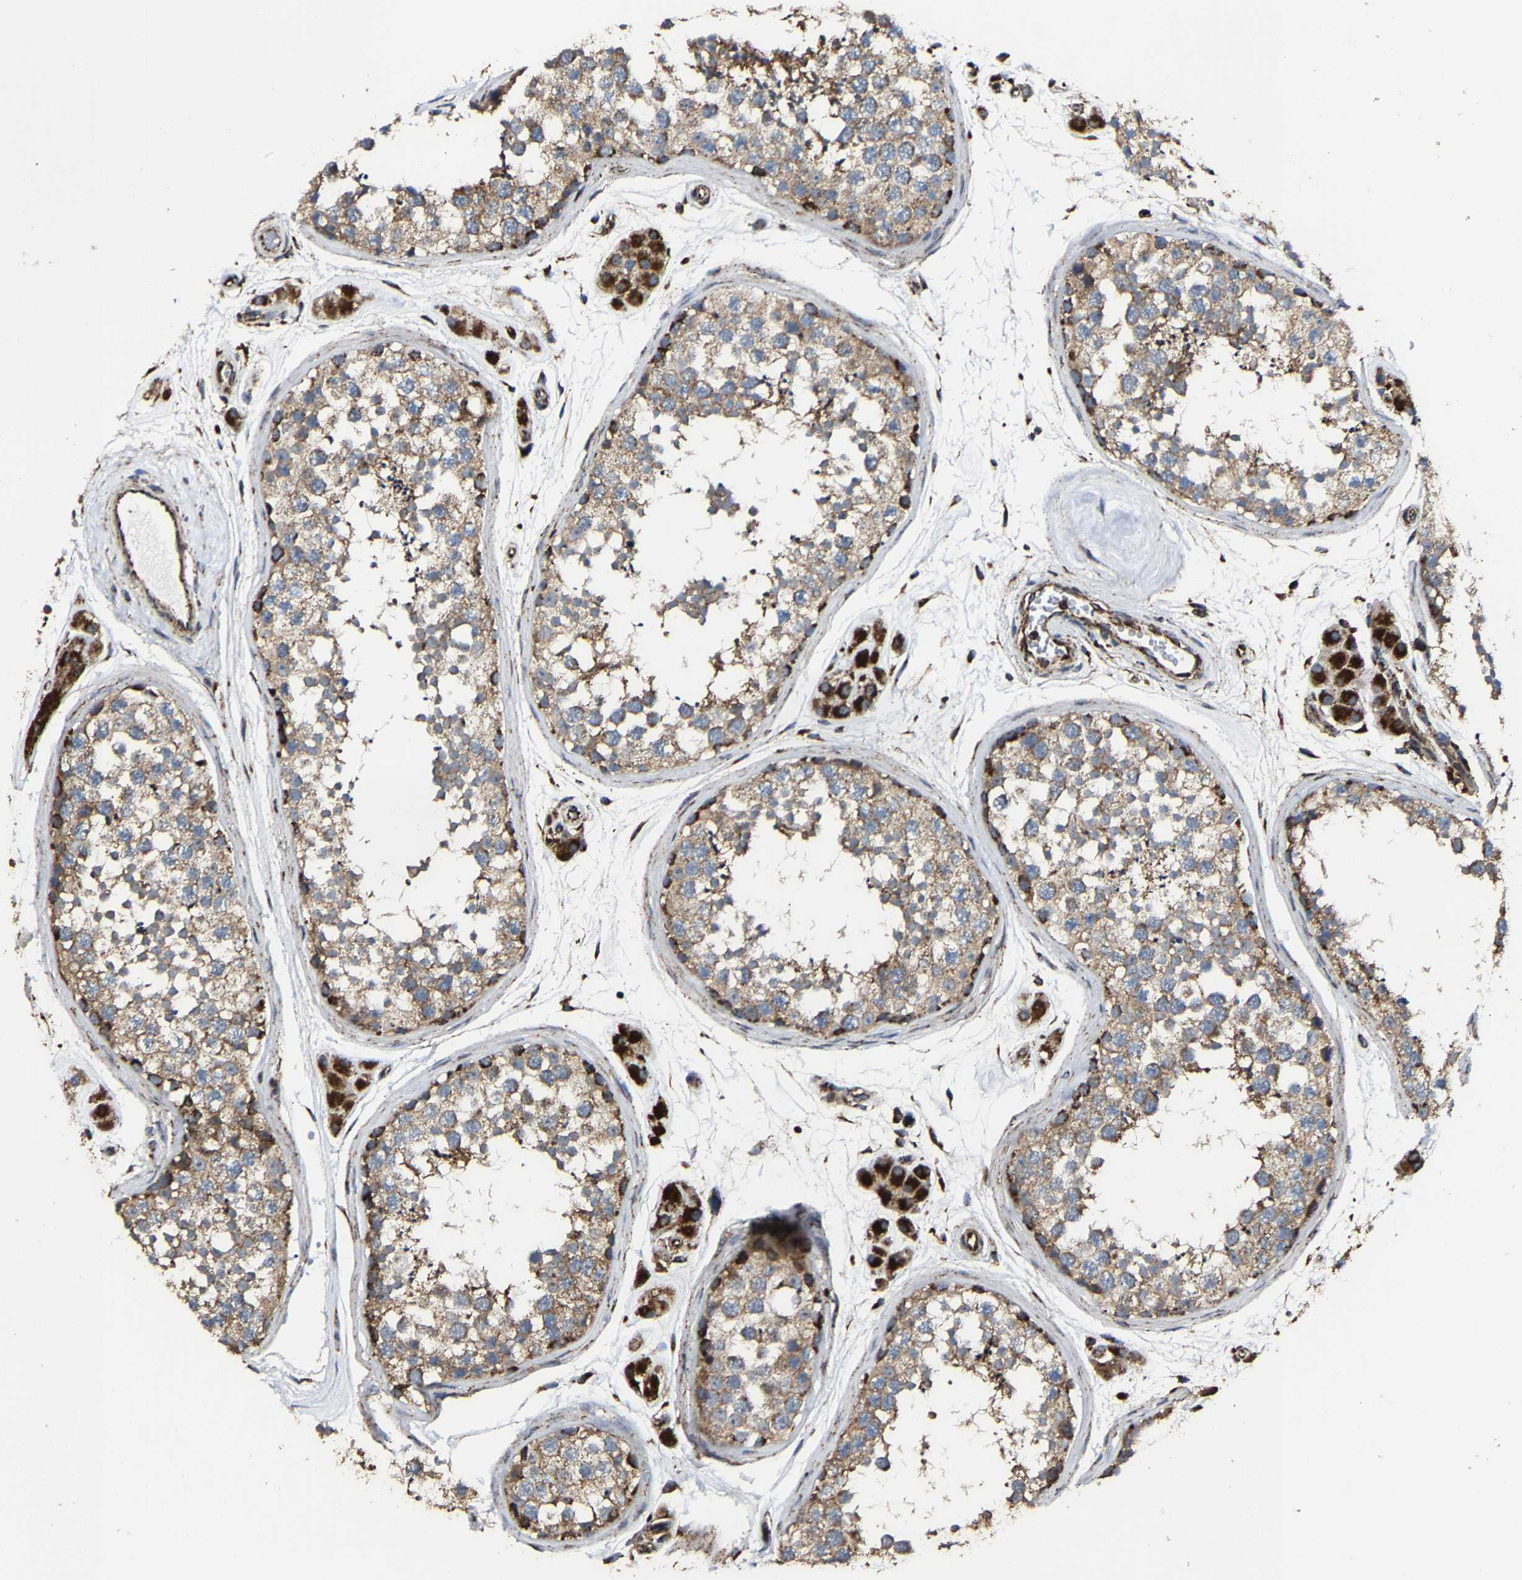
{"staining": {"intensity": "moderate", "quantity": ">75%", "location": "cytoplasmic/membranous"}, "tissue": "testis", "cell_type": "Cells in seminiferous ducts", "image_type": "normal", "snomed": [{"axis": "morphology", "description": "Normal tissue, NOS"}, {"axis": "topography", "description": "Testis"}], "caption": "Moderate cytoplasmic/membranous staining for a protein is identified in about >75% of cells in seminiferous ducts of benign testis using immunohistochemistry.", "gene": "NDUFV3", "patient": {"sex": "male", "age": 56}}